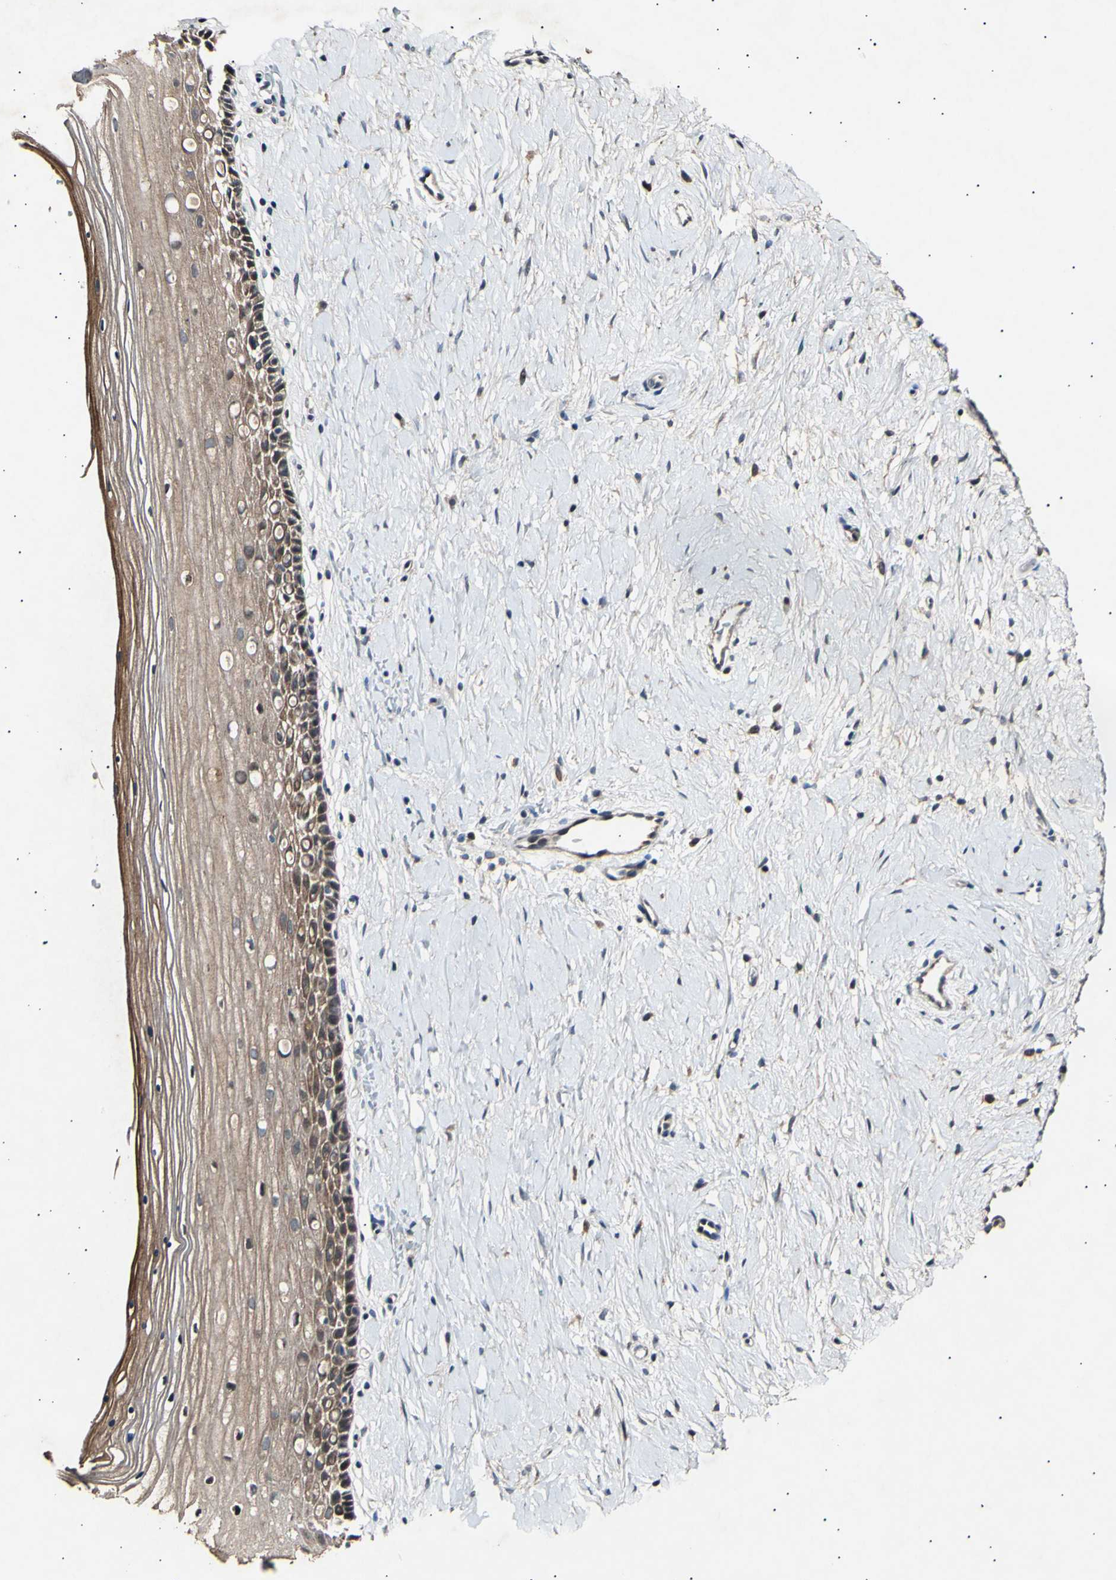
{"staining": {"intensity": "moderate", "quantity": ">75%", "location": "cytoplasmic/membranous"}, "tissue": "cervix", "cell_type": "Glandular cells", "image_type": "normal", "snomed": [{"axis": "morphology", "description": "Normal tissue, NOS"}, {"axis": "topography", "description": "Cervix"}], "caption": "Protein staining reveals moderate cytoplasmic/membranous expression in about >75% of glandular cells in normal cervix.", "gene": "ADCY3", "patient": {"sex": "female", "age": 39}}